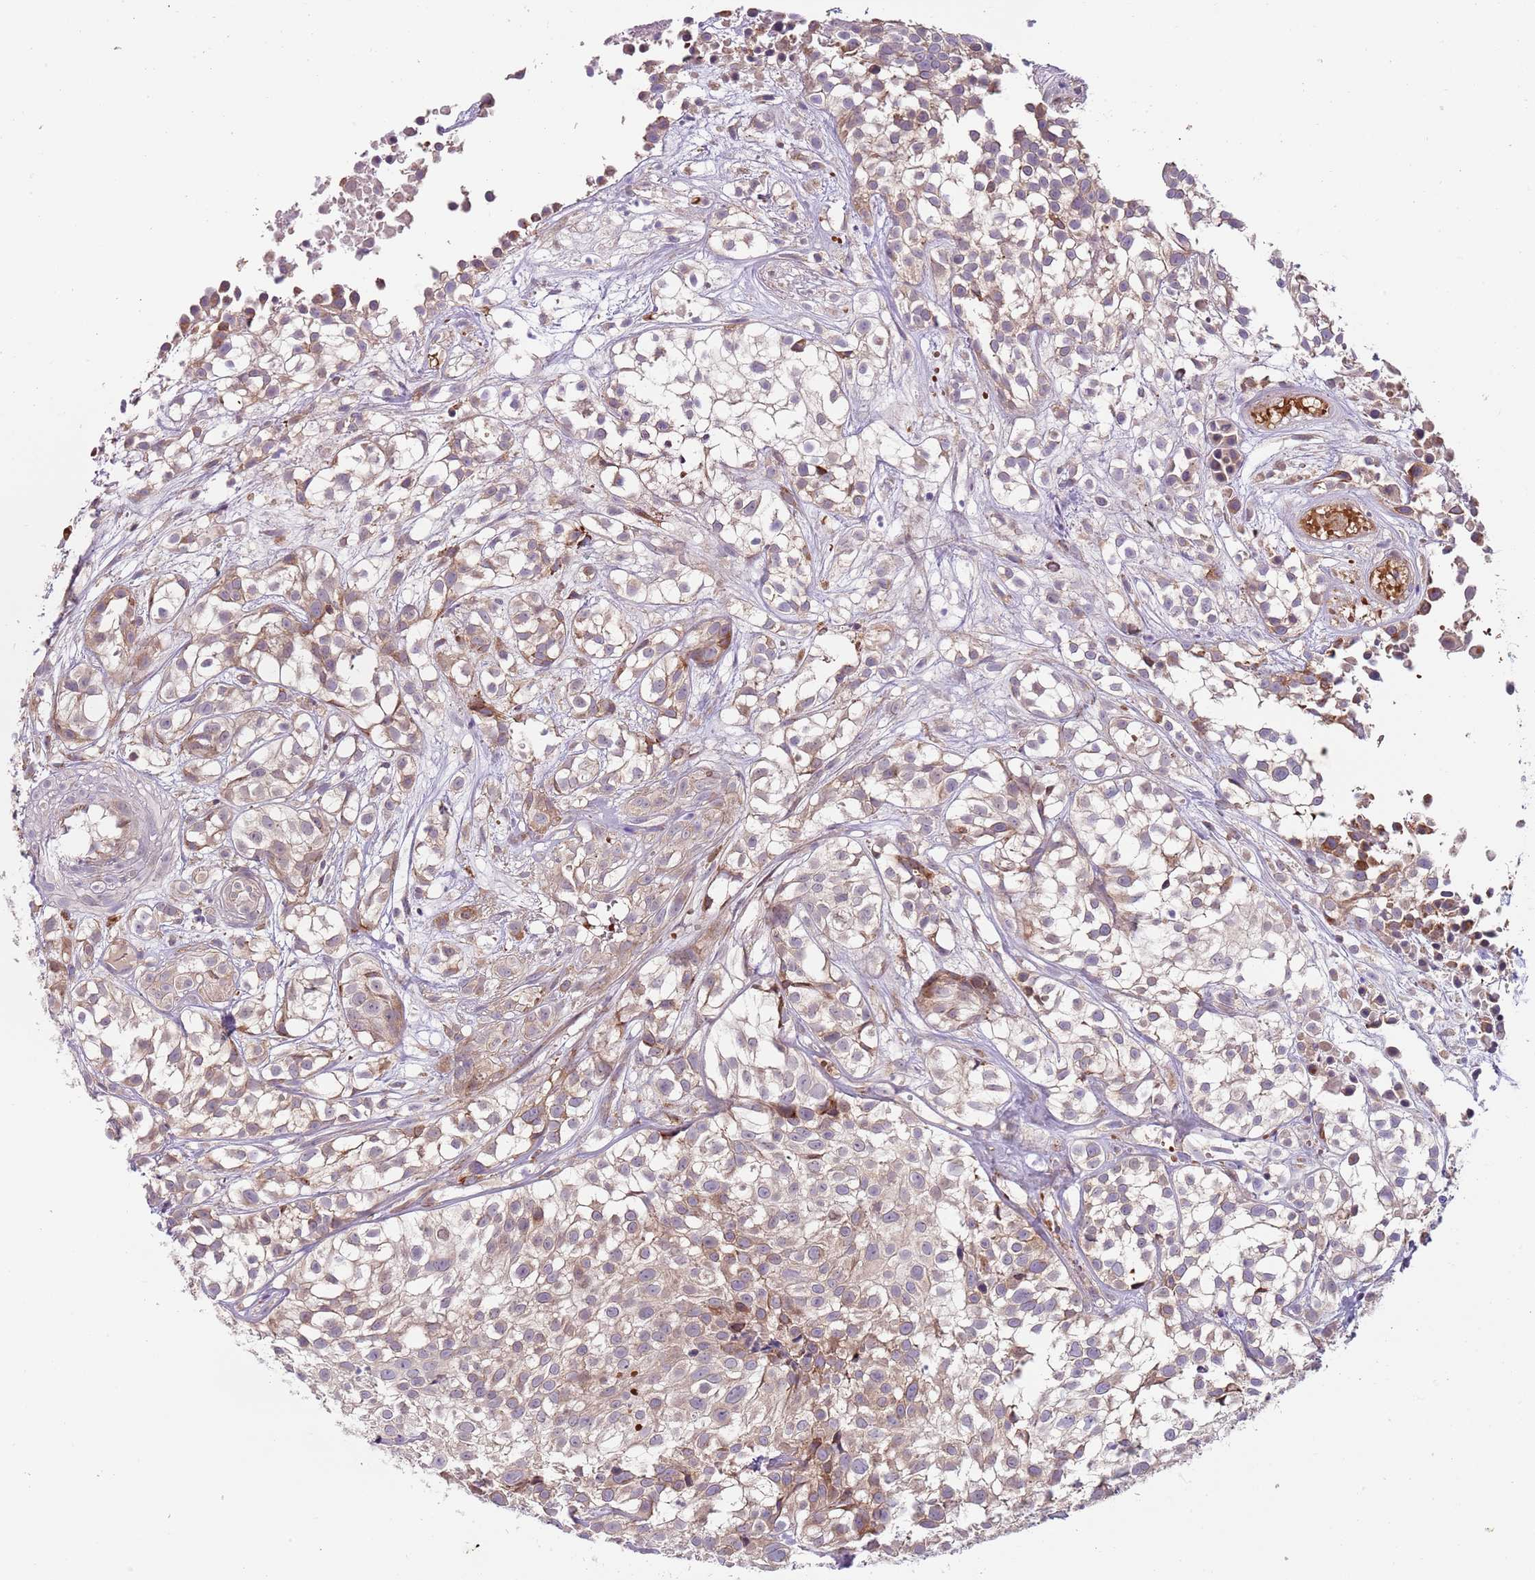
{"staining": {"intensity": "weak", "quantity": ">75%", "location": "cytoplasmic/membranous"}, "tissue": "urothelial cancer", "cell_type": "Tumor cells", "image_type": "cancer", "snomed": [{"axis": "morphology", "description": "Urothelial carcinoma, High grade"}, {"axis": "topography", "description": "Urinary bladder"}], "caption": "IHC staining of urothelial carcinoma (high-grade), which reveals low levels of weak cytoplasmic/membranous expression in approximately >75% of tumor cells indicating weak cytoplasmic/membranous protein staining. The staining was performed using DAB (brown) for protein detection and nuclei were counterstained in hematoxylin (blue).", "gene": "VWCE", "patient": {"sex": "male", "age": 56}}